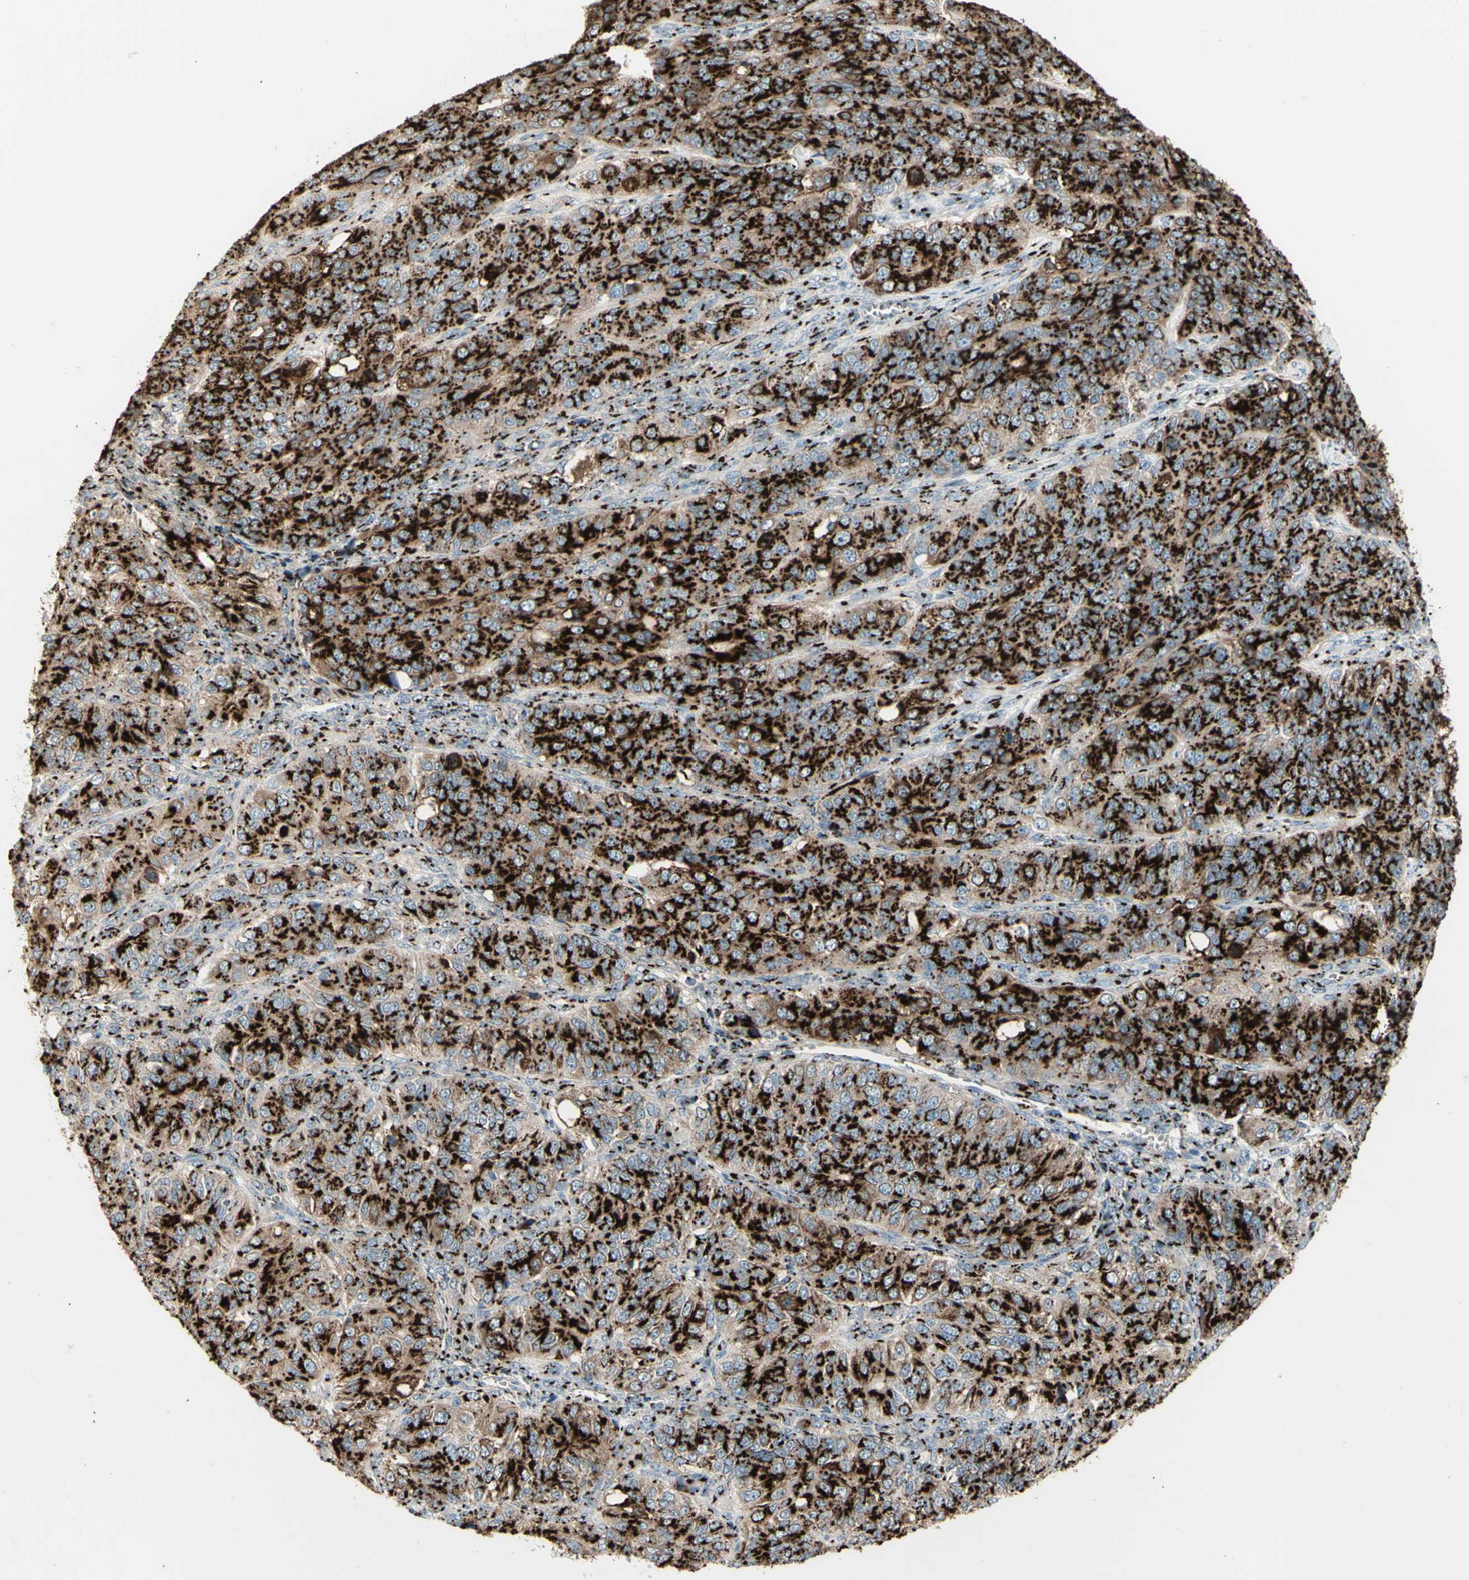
{"staining": {"intensity": "strong", "quantity": ">75%", "location": "cytoplasmic/membranous"}, "tissue": "ovarian cancer", "cell_type": "Tumor cells", "image_type": "cancer", "snomed": [{"axis": "morphology", "description": "Carcinoma, endometroid"}, {"axis": "topography", "description": "Ovary"}], "caption": "Approximately >75% of tumor cells in endometroid carcinoma (ovarian) exhibit strong cytoplasmic/membranous protein positivity as visualized by brown immunohistochemical staining.", "gene": "BPNT2", "patient": {"sex": "female", "age": 51}}